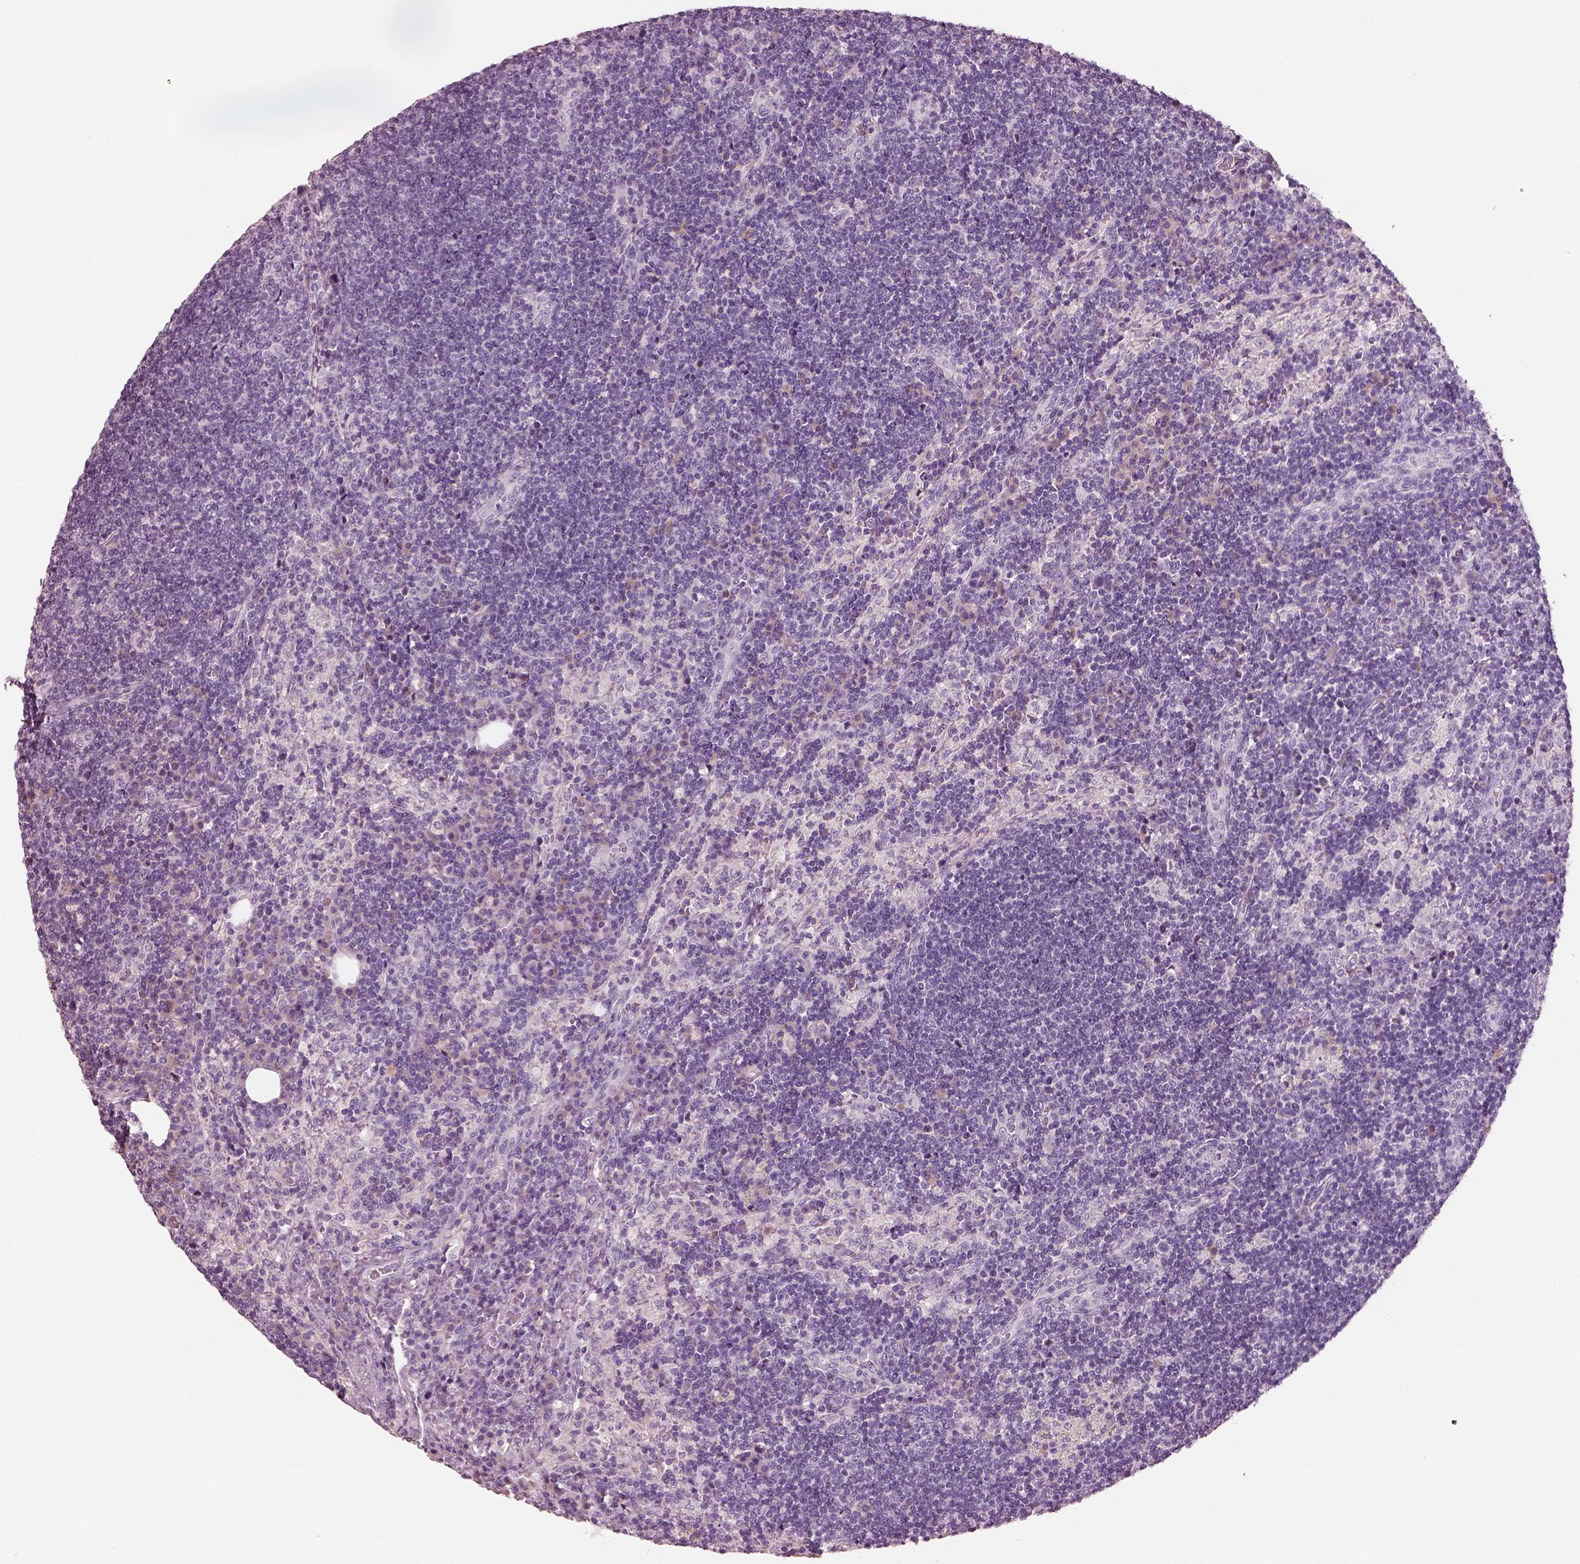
{"staining": {"intensity": "negative", "quantity": "none", "location": "none"}, "tissue": "lymph node", "cell_type": "Germinal center cells", "image_type": "normal", "snomed": [{"axis": "morphology", "description": "Normal tissue, NOS"}, {"axis": "topography", "description": "Lymph node"}], "caption": "A photomicrograph of human lymph node is negative for staining in germinal center cells. Nuclei are stained in blue.", "gene": "PNOC", "patient": {"sex": "male", "age": 63}}